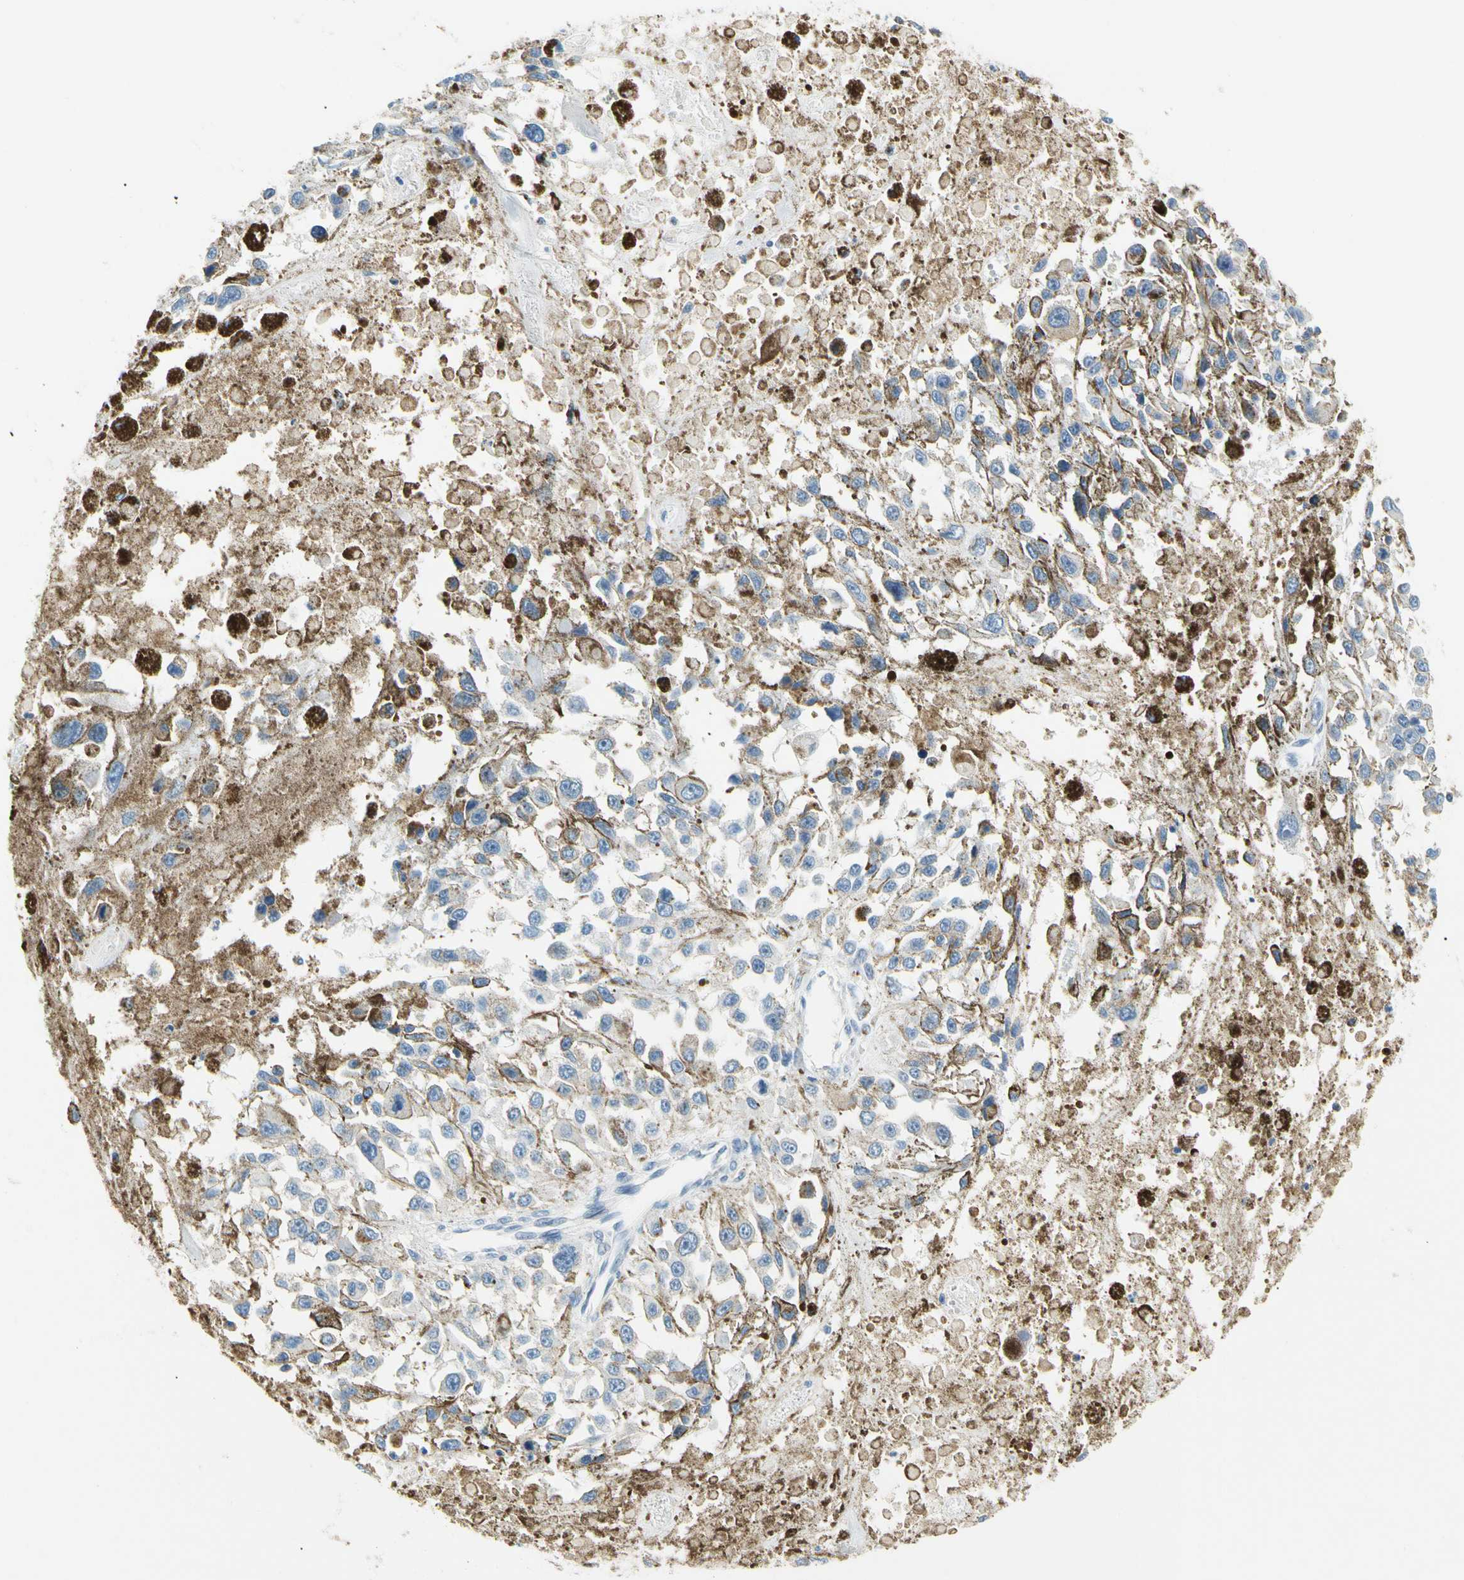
{"staining": {"intensity": "negative", "quantity": "none", "location": "none"}, "tissue": "melanoma", "cell_type": "Tumor cells", "image_type": "cancer", "snomed": [{"axis": "morphology", "description": "Malignant melanoma, Metastatic site"}, {"axis": "topography", "description": "Lymph node"}], "caption": "Malignant melanoma (metastatic site) was stained to show a protein in brown. There is no significant staining in tumor cells.", "gene": "LRRC47", "patient": {"sex": "male", "age": 59}}